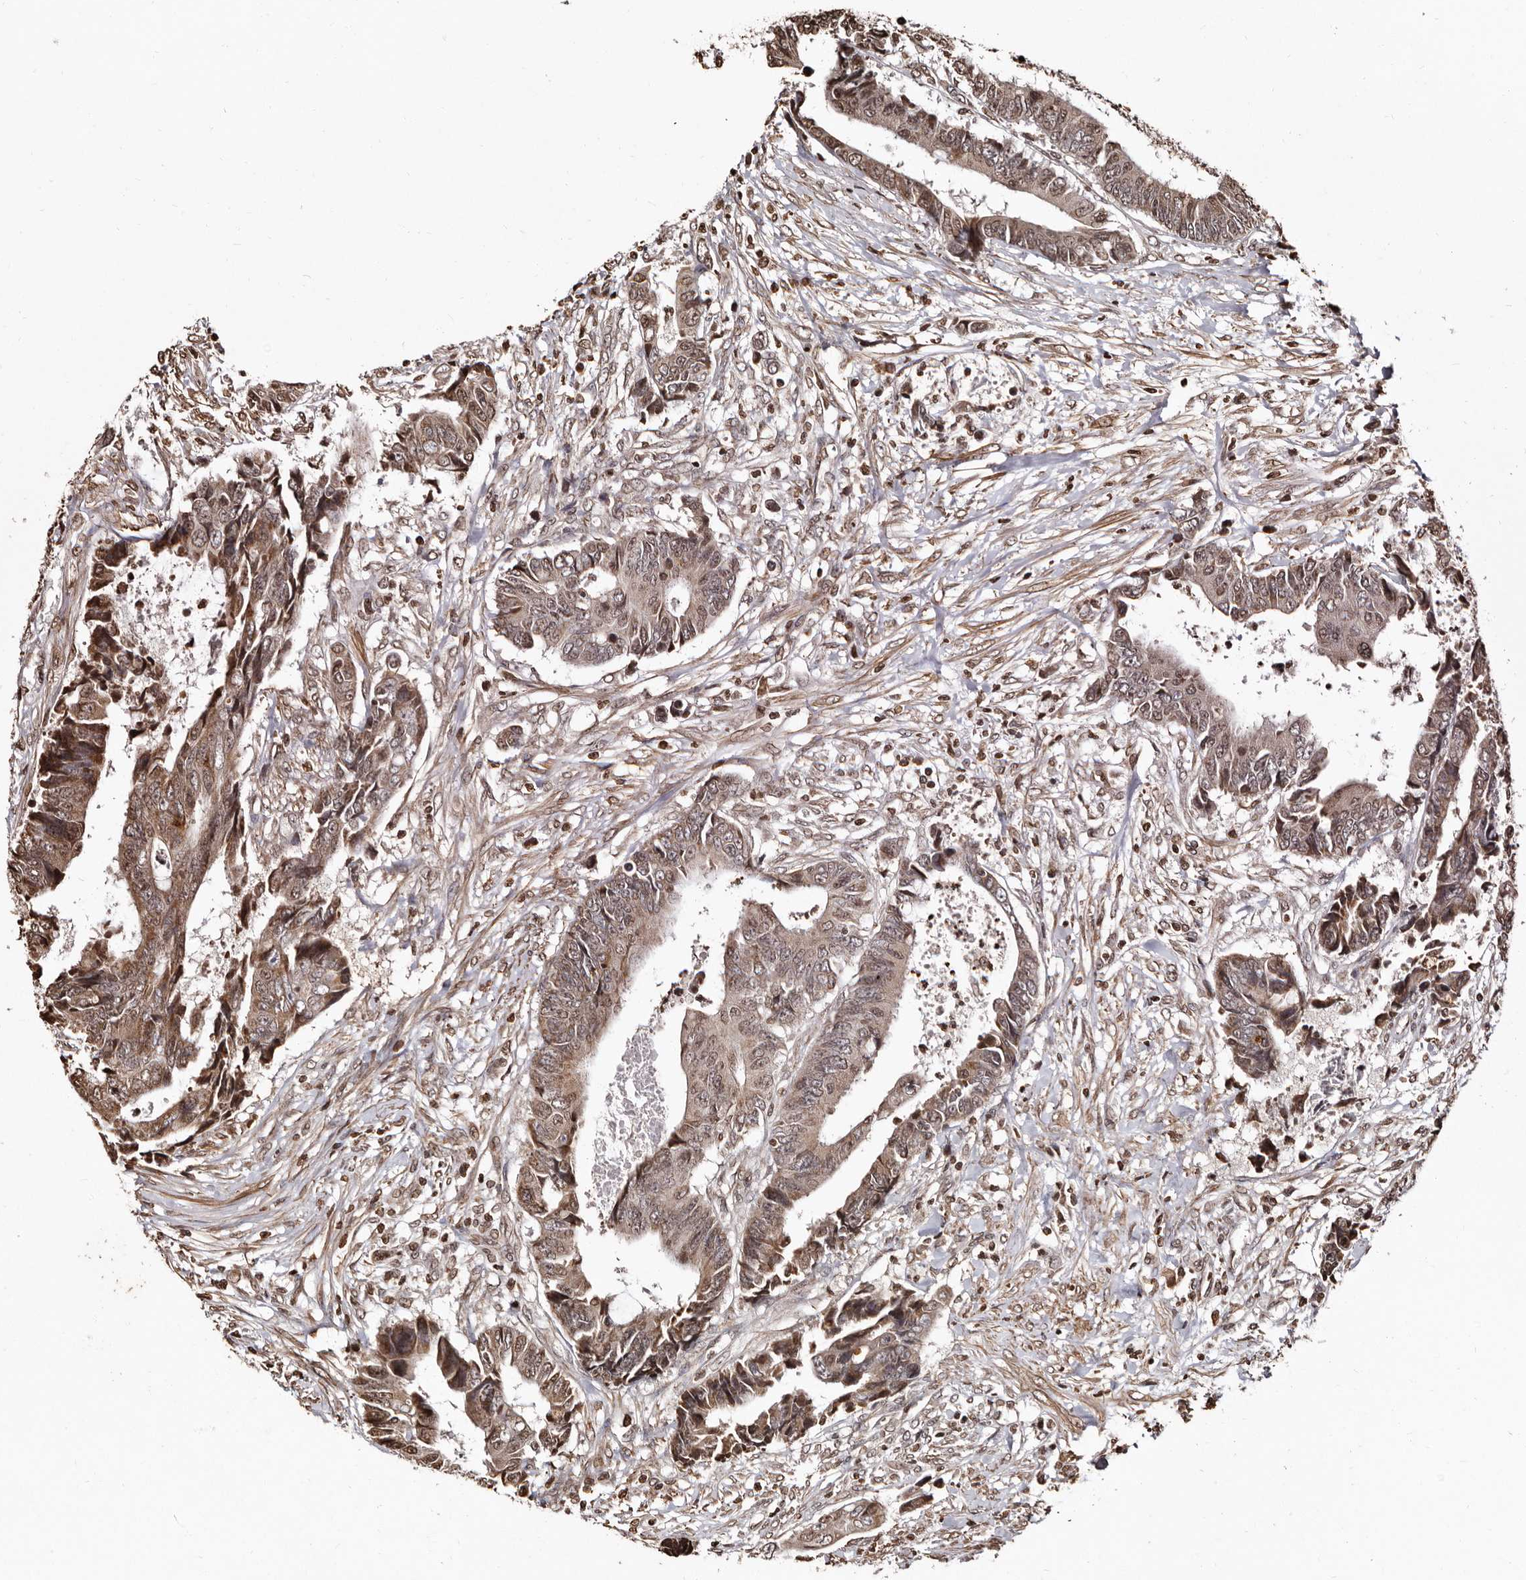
{"staining": {"intensity": "weak", "quantity": ">75%", "location": "cytoplasmic/membranous,nuclear"}, "tissue": "colorectal cancer", "cell_type": "Tumor cells", "image_type": "cancer", "snomed": [{"axis": "morphology", "description": "Adenocarcinoma, NOS"}, {"axis": "topography", "description": "Rectum"}], "caption": "A low amount of weak cytoplasmic/membranous and nuclear staining is seen in approximately >75% of tumor cells in adenocarcinoma (colorectal) tissue.", "gene": "CCDC190", "patient": {"sex": "male", "age": 84}}